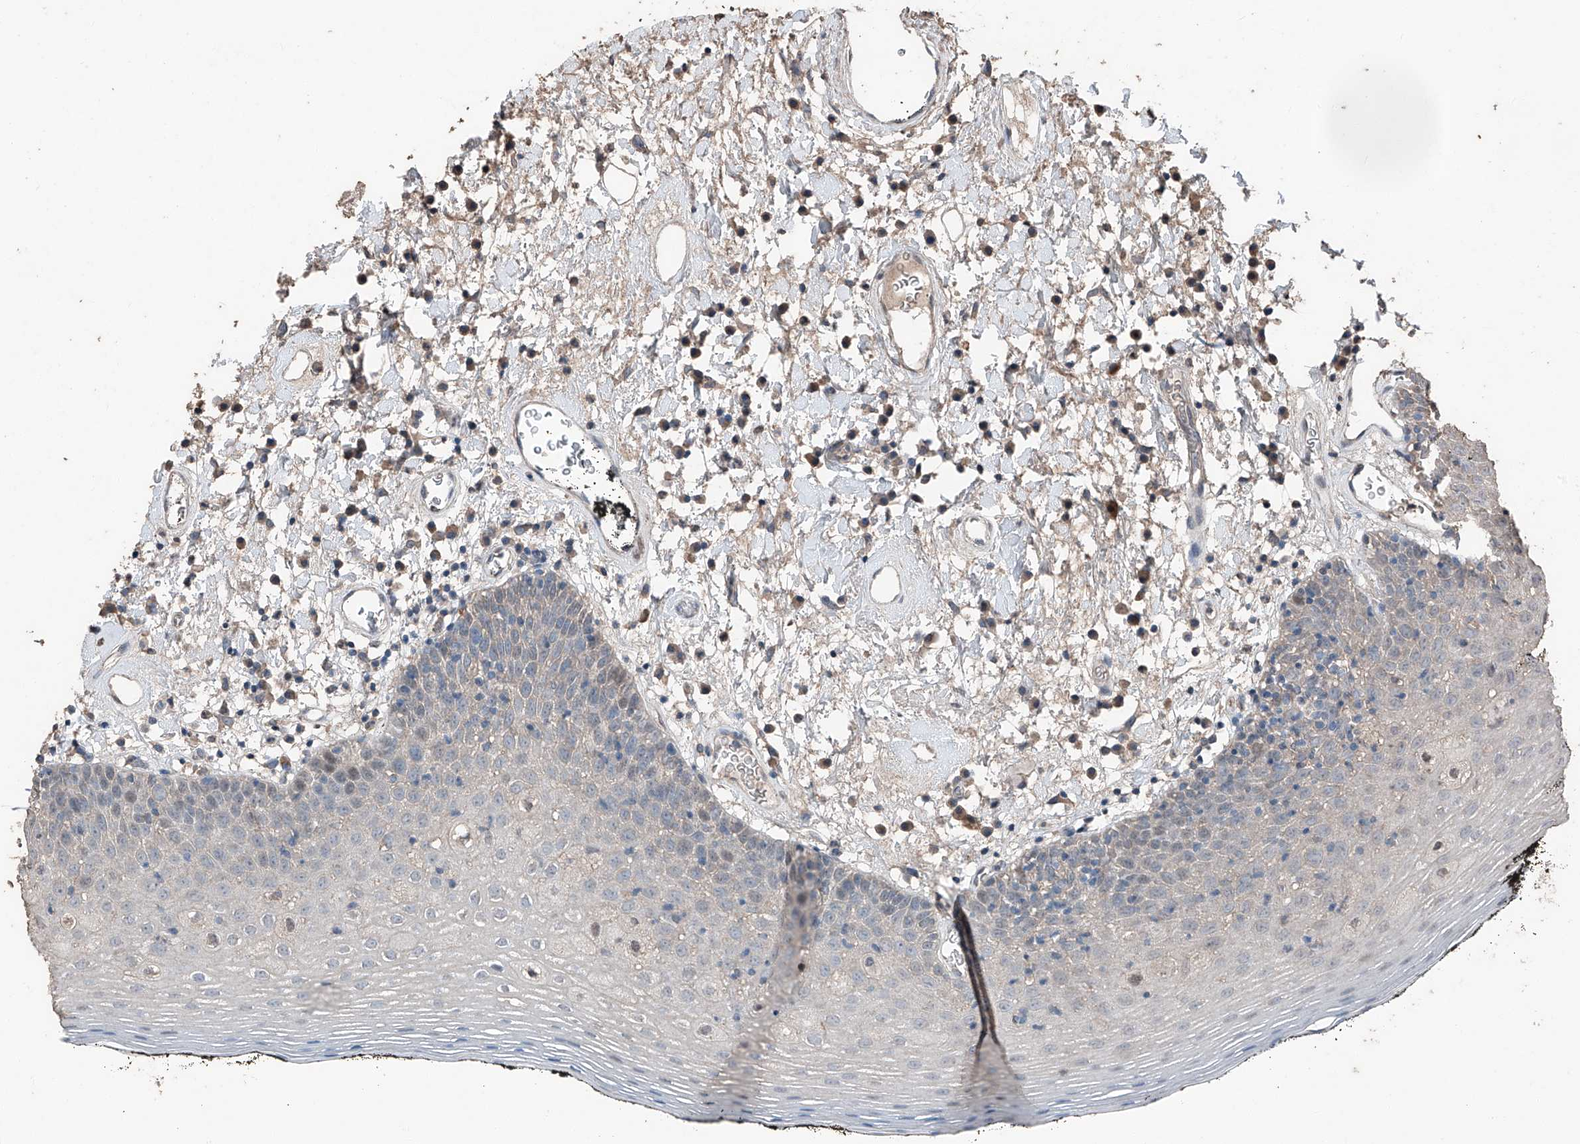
{"staining": {"intensity": "negative", "quantity": "none", "location": "none"}, "tissue": "oral mucosa", "cell_type": "Squamous epithelial cells", "image_type": "normal", "snomed": [{"axis": "morphology", "description": "Normal tissue, NOS"}, {"axis": "topography", "description": "Oral tissue"}], "caption": "IHC histopathology image of benign human oral mucosa stained for a protein (brown), which demonstrates no positivity in squamous epithelial cells.", "gene": "MAMLD1", "patient": {"sex": "male", "age": 74}}